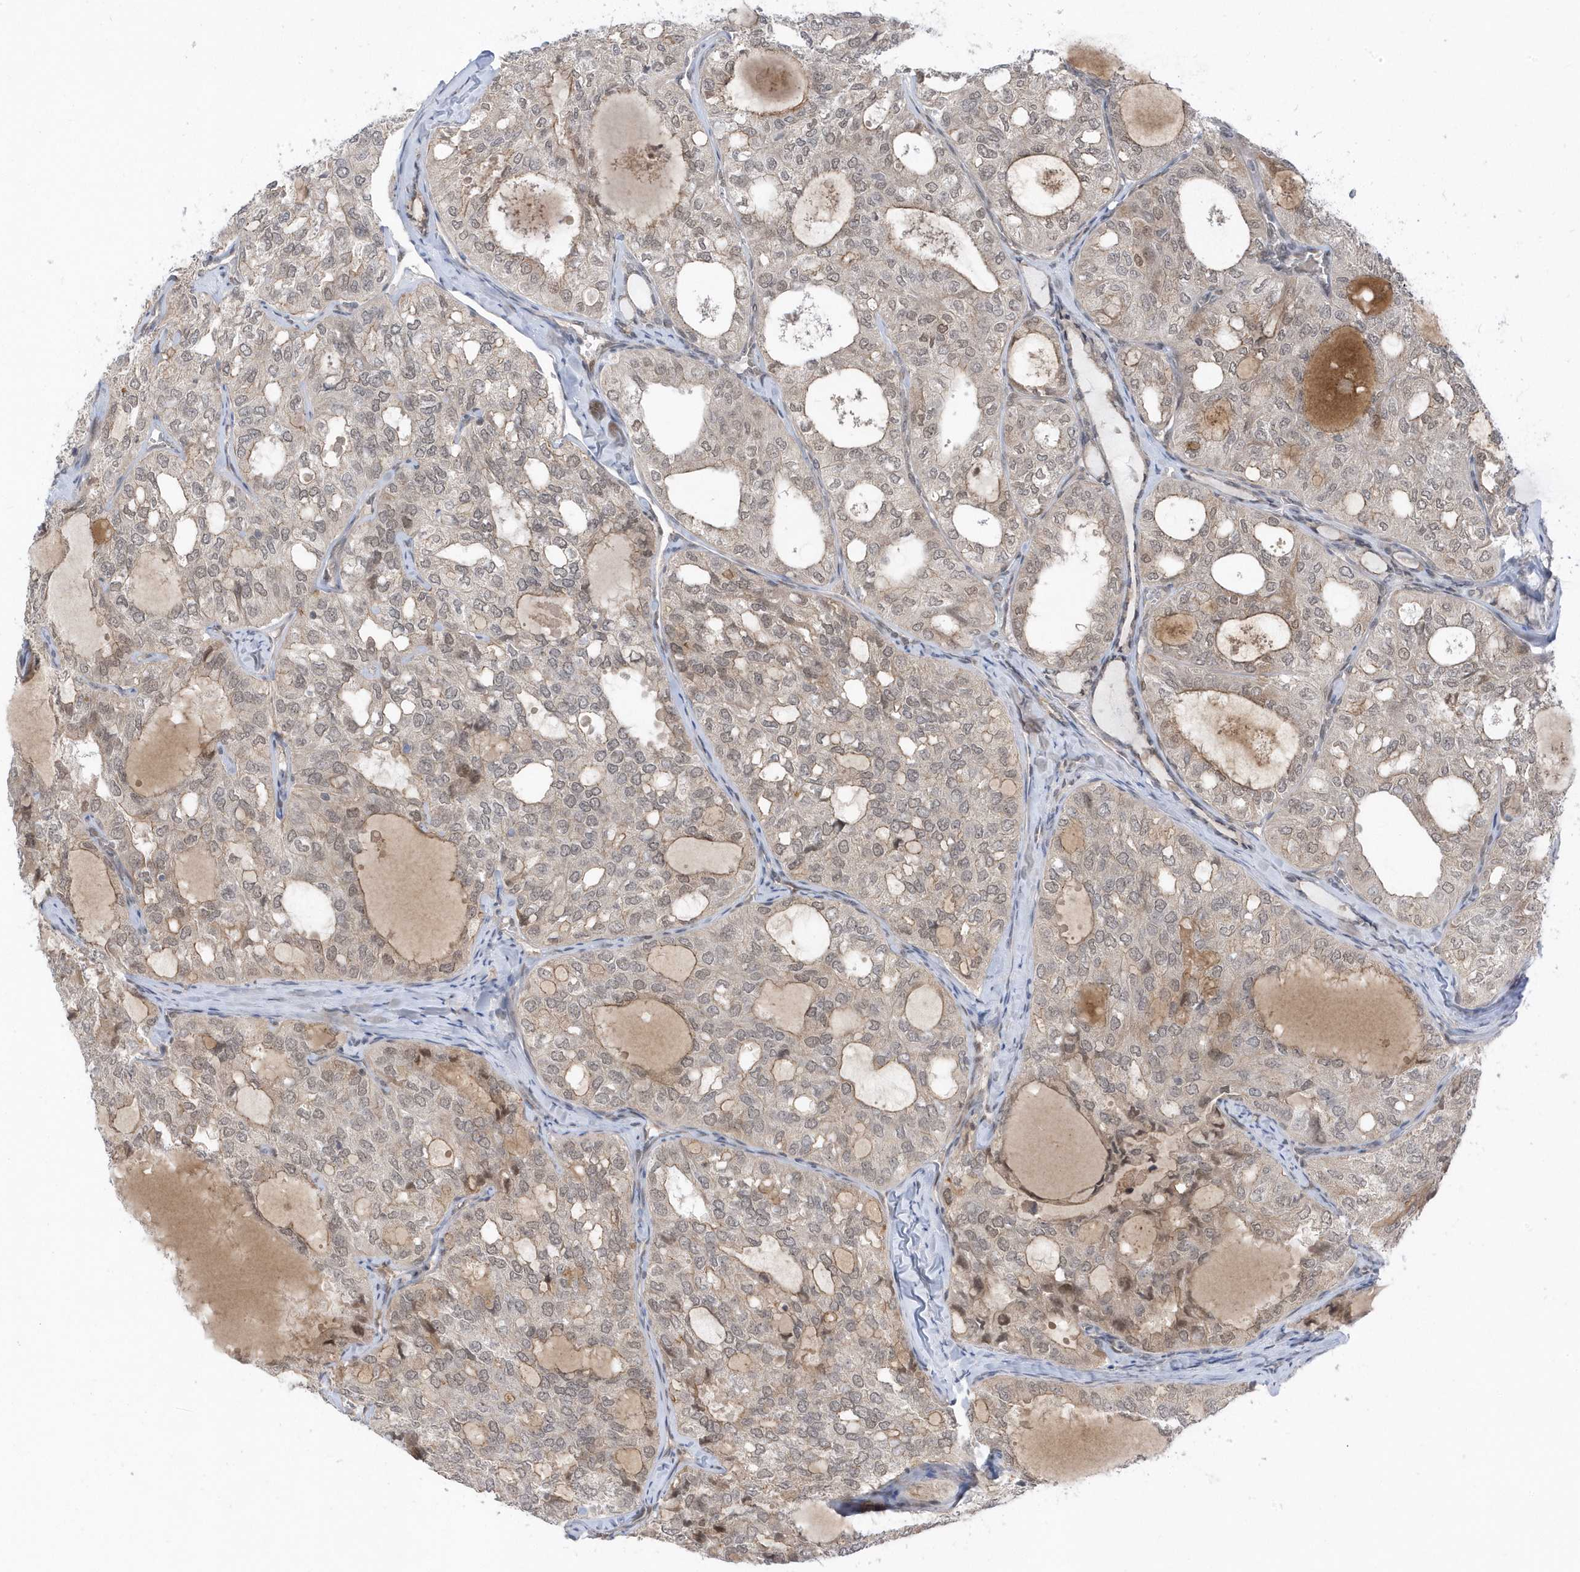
{"staining": {"intensity": "weak", "quantity": ">75%", "location": "cytoplasmic/membranous,nuclear"}, "tissue": "thyroid cancer", "cell_type": "Tumor cells", "image_type": "cancer", "snomed": [{"axis": "morphology", "description": "Follicular adenoma carcinoma, NOS"}, {"axis": "topography", "description": "Thyroid gland"}], "caption": "IHC of thyroid follicular adenoma carcinoma displays low levels of weak cytoplasmic/membranous and nuclear positivity in approximately >75% of tumor cells.", "gene": "USP53", "patient": {"sex": "male", "age": 75}}